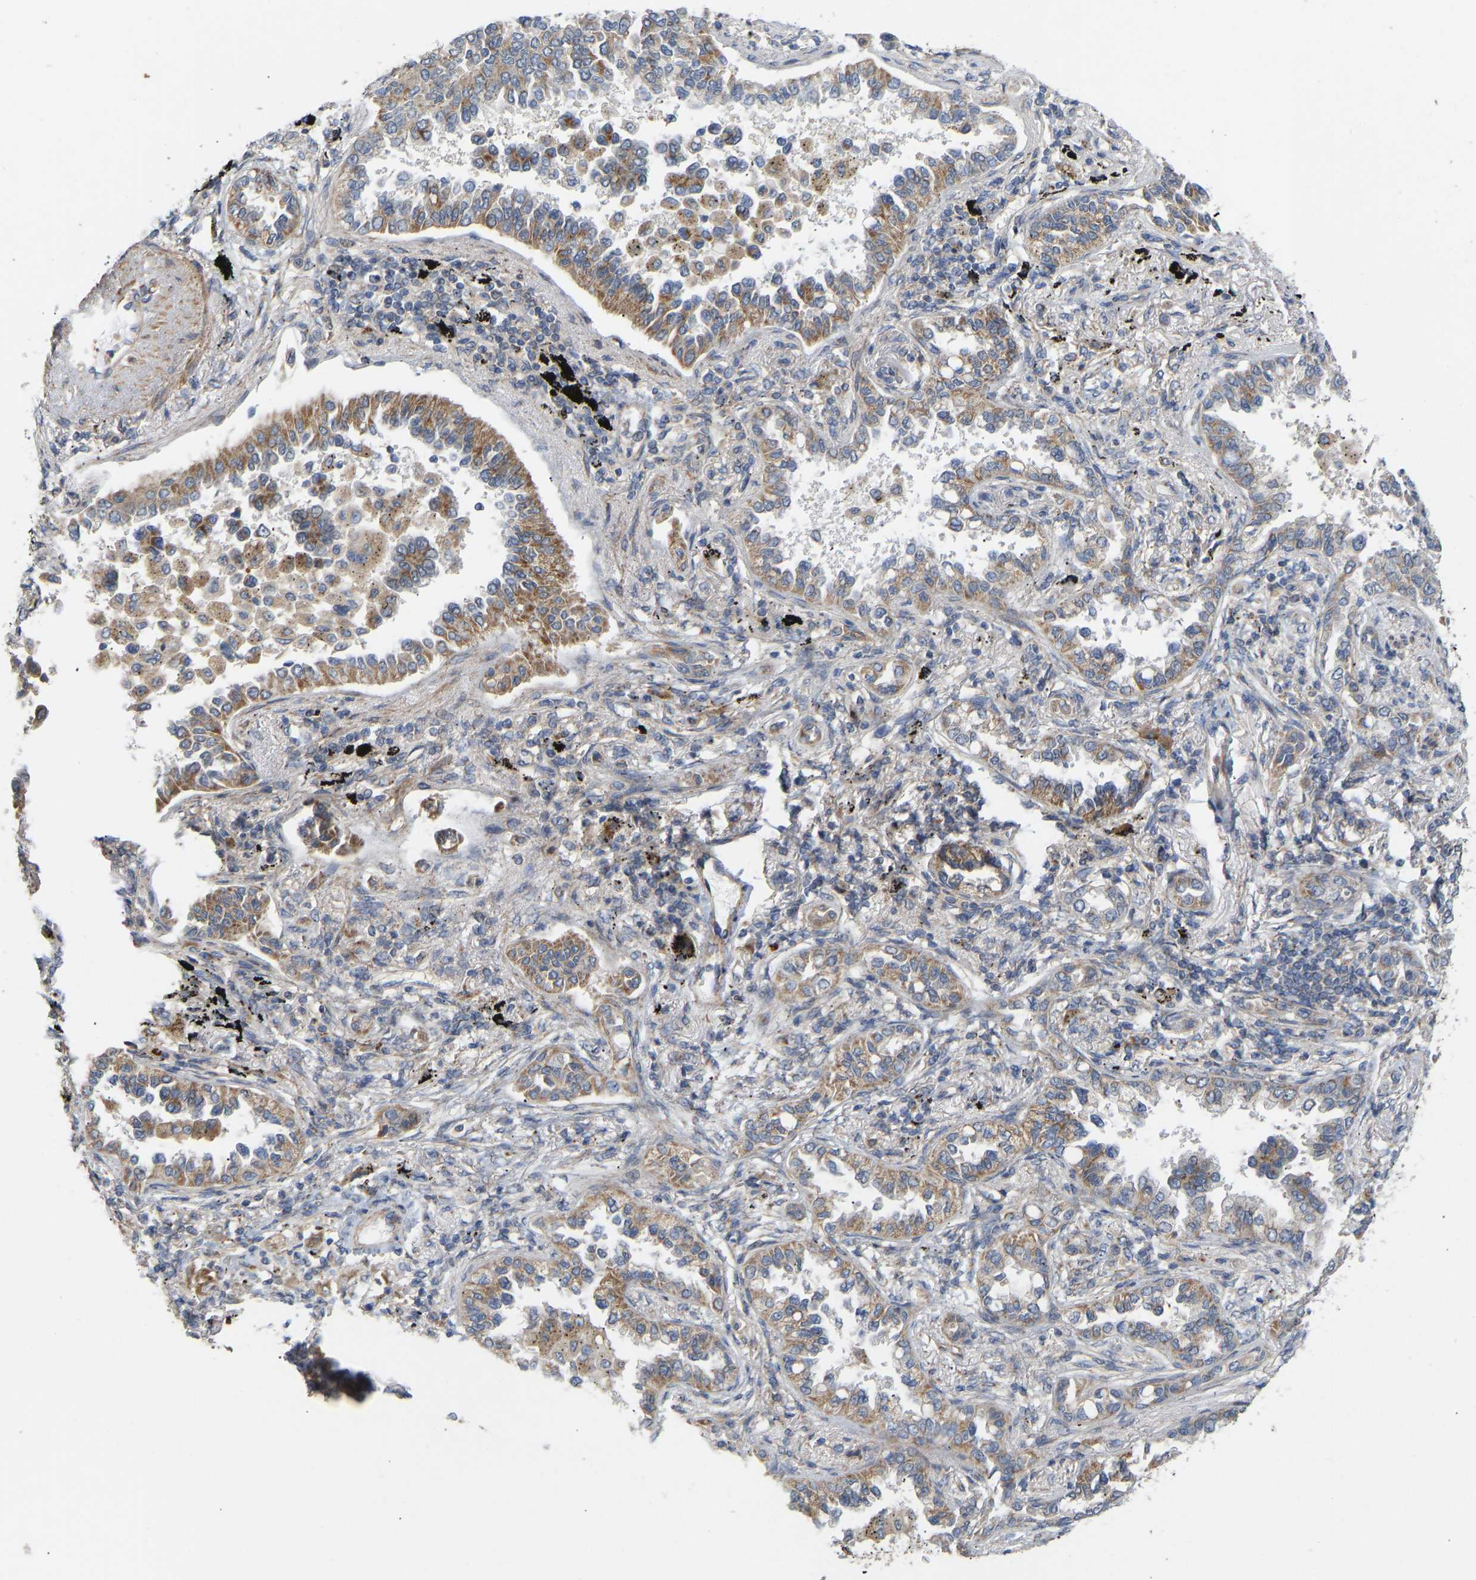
{"staining": {"intensity": "moderate", "quantity": ">75%", "location": "cytoplasmic/membranous"}, "tissue": "lung cancer", "cell_type": "Tumor cells", "image_type": "cancer", "snomed": [{"axis": "morphology", "description": "Normal tissue, NOS"}, {"axis": "morphology", "description": "Adenocarcinoma, NOS"}, {"axis": "topography", "description": "Lung"}], "caption": "DAB immunohistochemical staining of lung cancer (adenocarcinoma) demonstrates moderate cytoplasmic/membranous protein staining in approximately >75% of tumor cells.", "gene": "HACD2", "patient": {"sex": "male", "age": 59}}